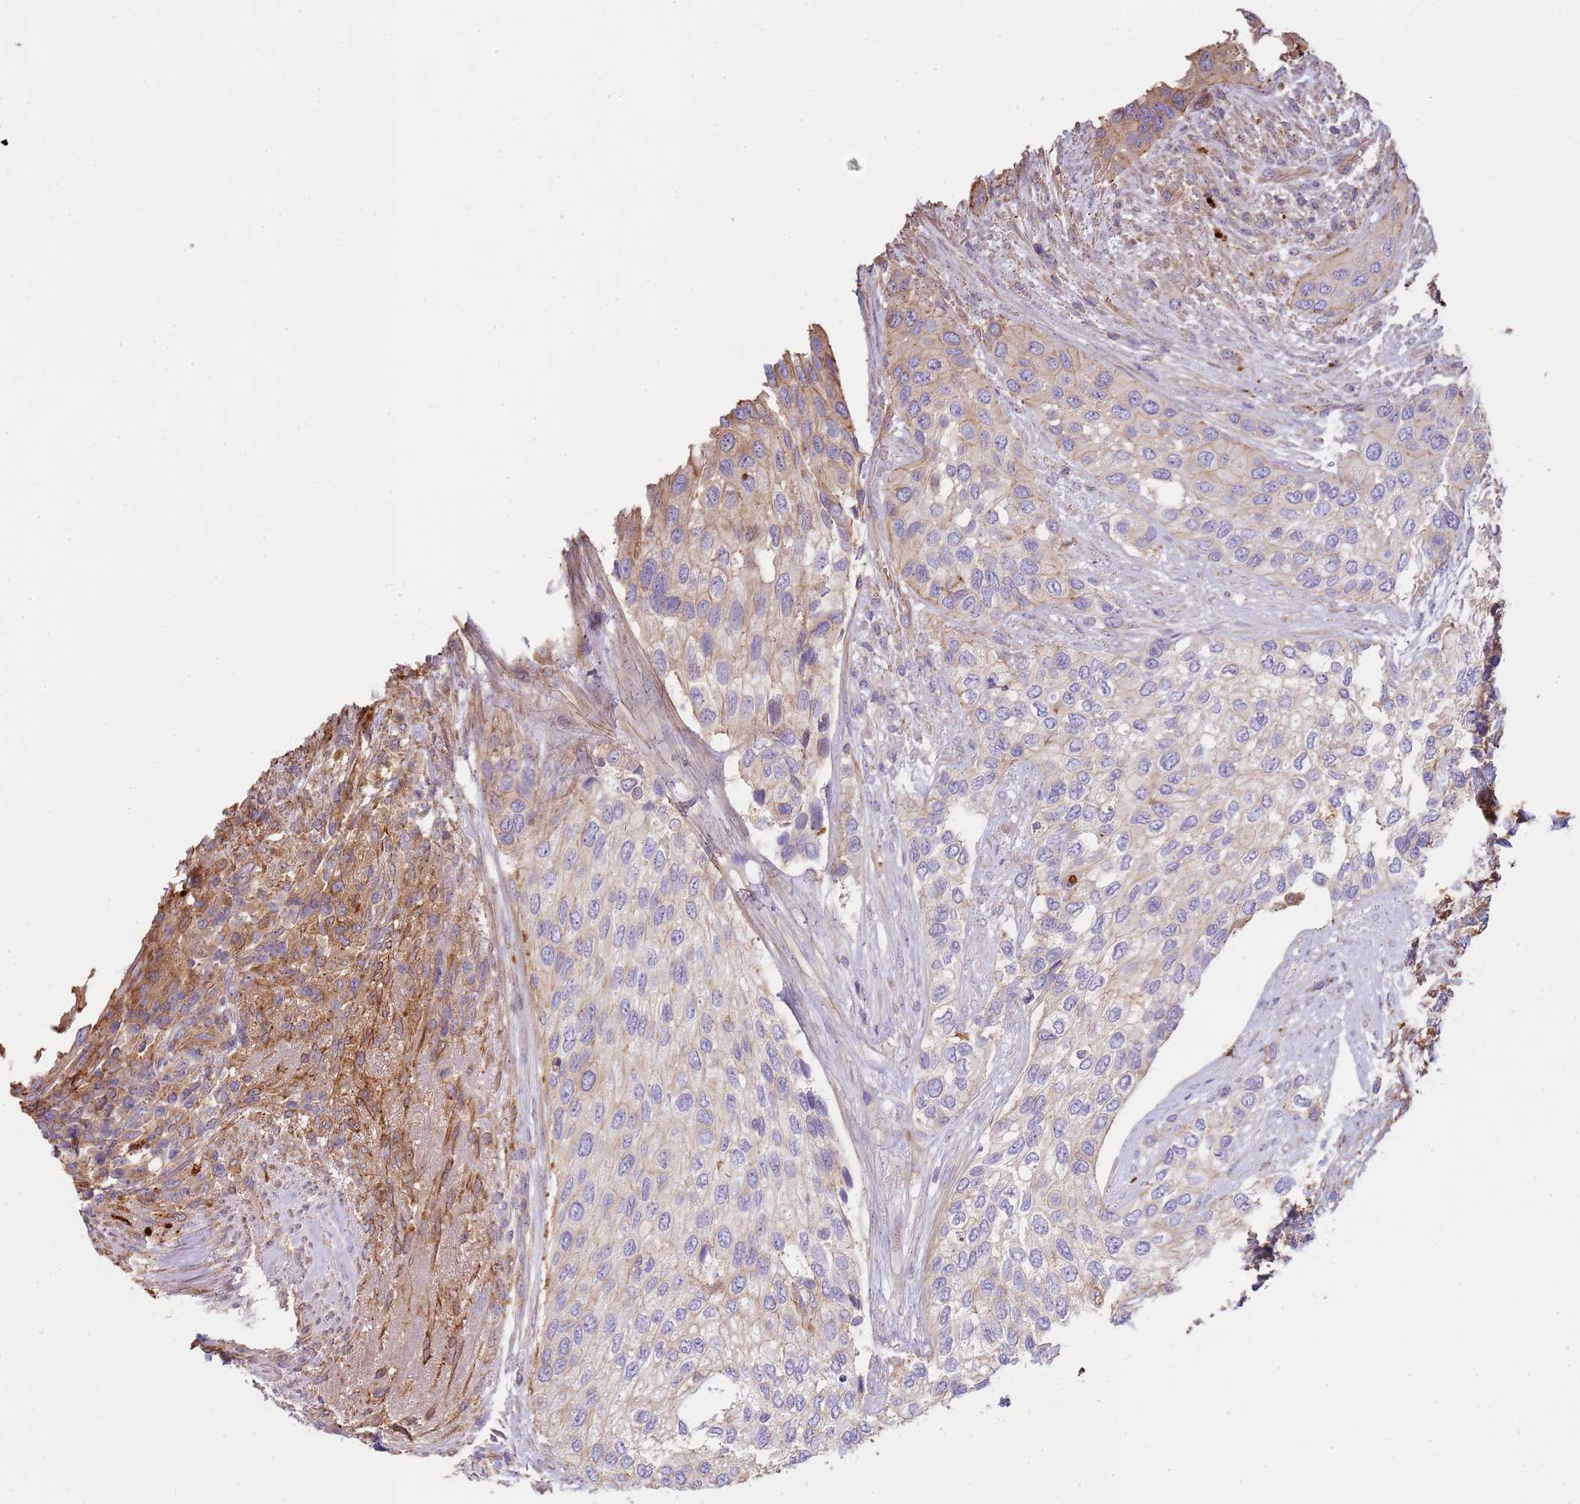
{"staining": {"intensity": "negative", "quantity": "none", "location": "none"}, "tissue": "urothelial cancer", "cell_type": "Tumor cells", "image_type": "cancer", "snomed": [{"axis": "morphology", "description": "Normal tissue, NOS"}, {"axis": "morphology", "description": "Urothelial carcinoma, High grade"}, {"axis": "topography", "description": "Vascular tissue"}, {"axis": "topography", "description": "Urinary bladder"}], "caption": "Immunohistochemistry histopathology image of human urothelial cancer stained for a protein (brown), which demonstrates no staining in tumor cells.", "gene": "NDUFAF4", "patient": {"sex": "female", "age": 56}}